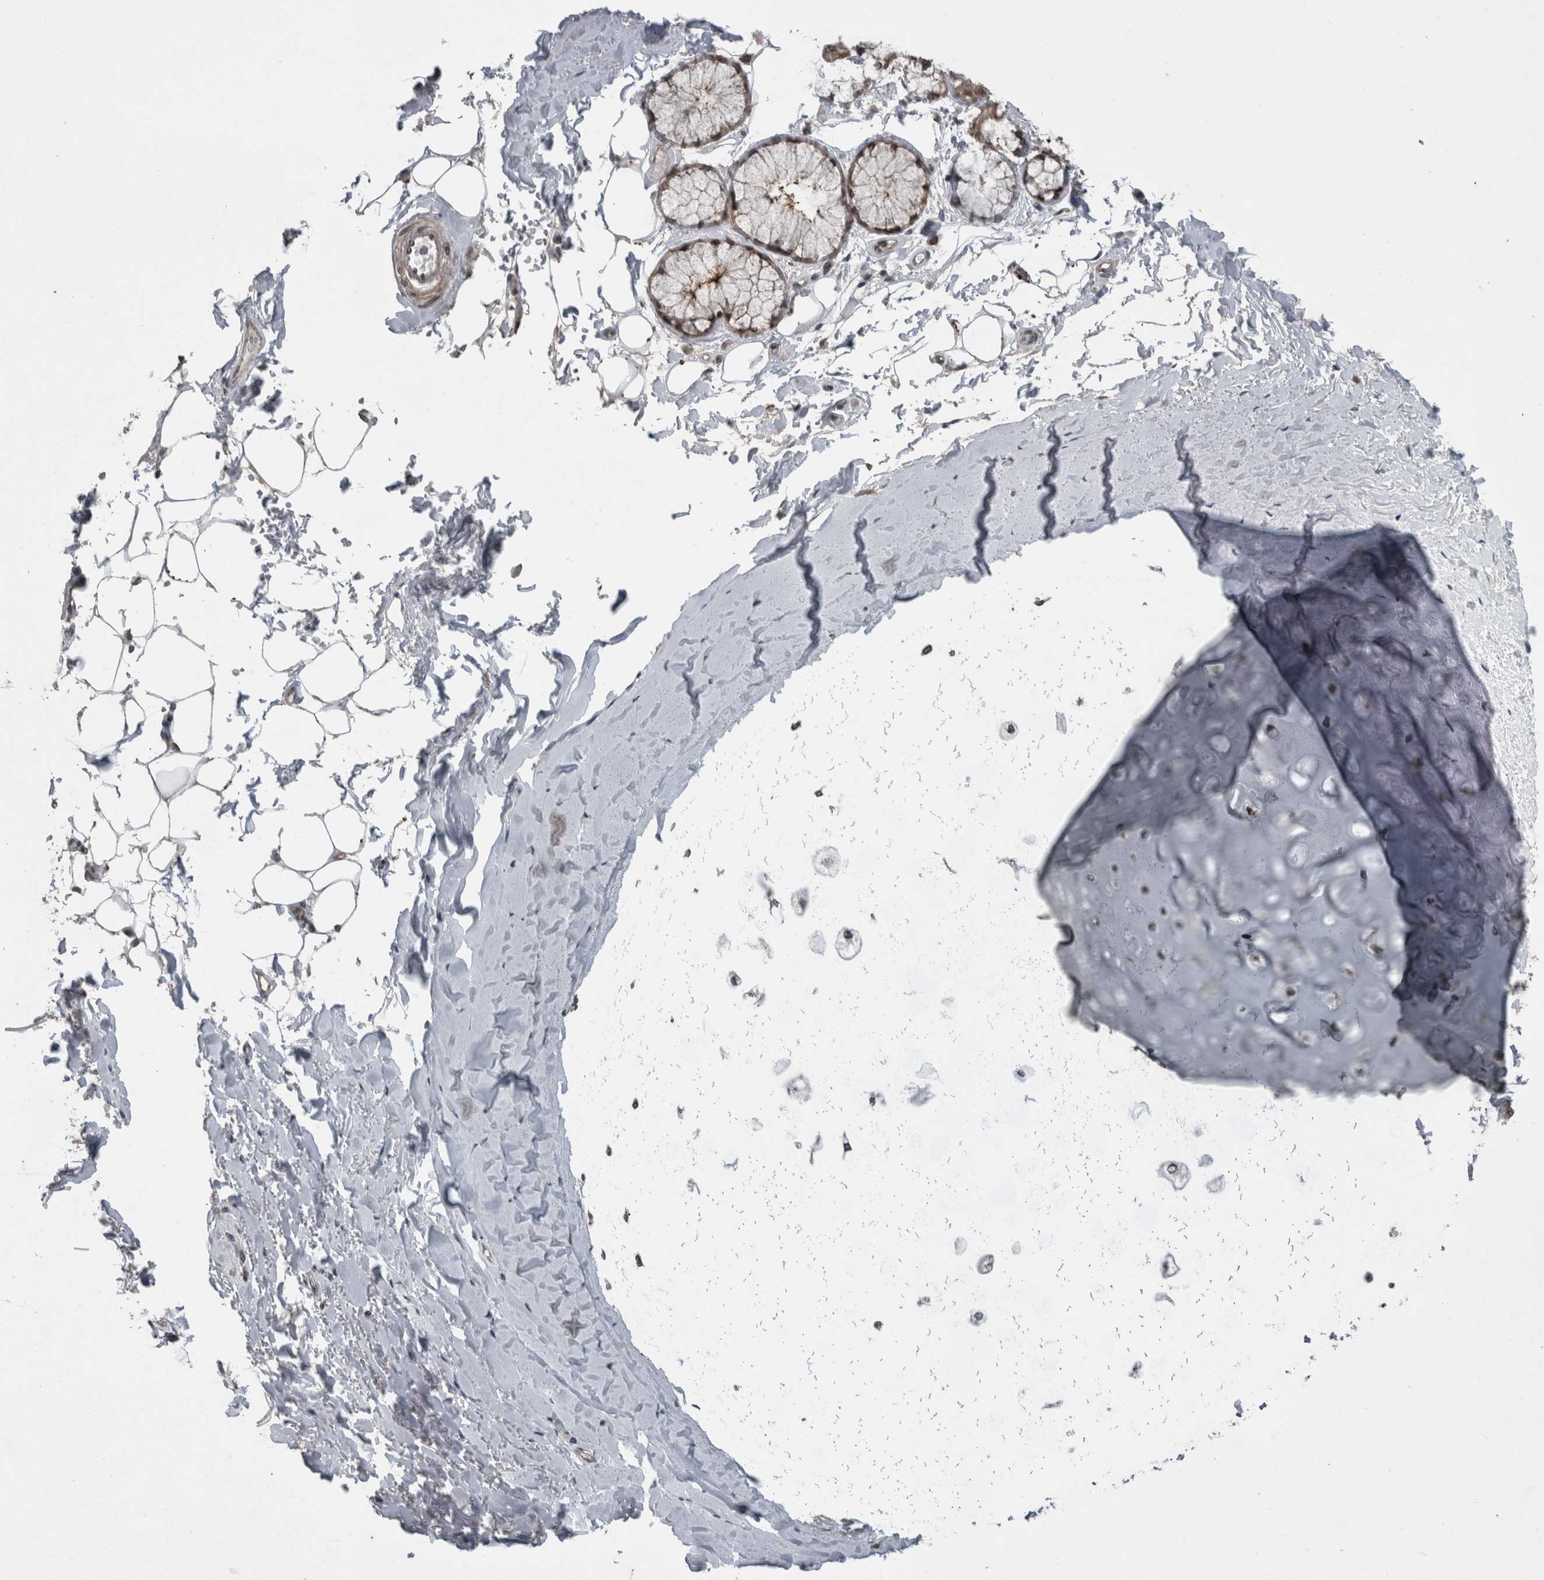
{"staining": {"intensity": "moderate", "quantity": ">75%", "location": "cytoplasmic/membranous,nuclear"}, "tissue": "adipose tissue", "cell_type": "Adipocytes", "image_type": "normal", "snomed": [{"axis": "morphology", "description": "Normal tissue, NOS"}, {"axis": "topography", "description": "Bronchus"}], "caption": "This image displays normal adipose tissue stained with immunohistochemistry to label a protein in brown. The cytoplasmic/membranous,nuclear of adipocytes show moderate positivity for the protein. Nuclei are counter-stained blue.", "gene": "RANBP2", "patient": {"sex": "male", "age": 66}}